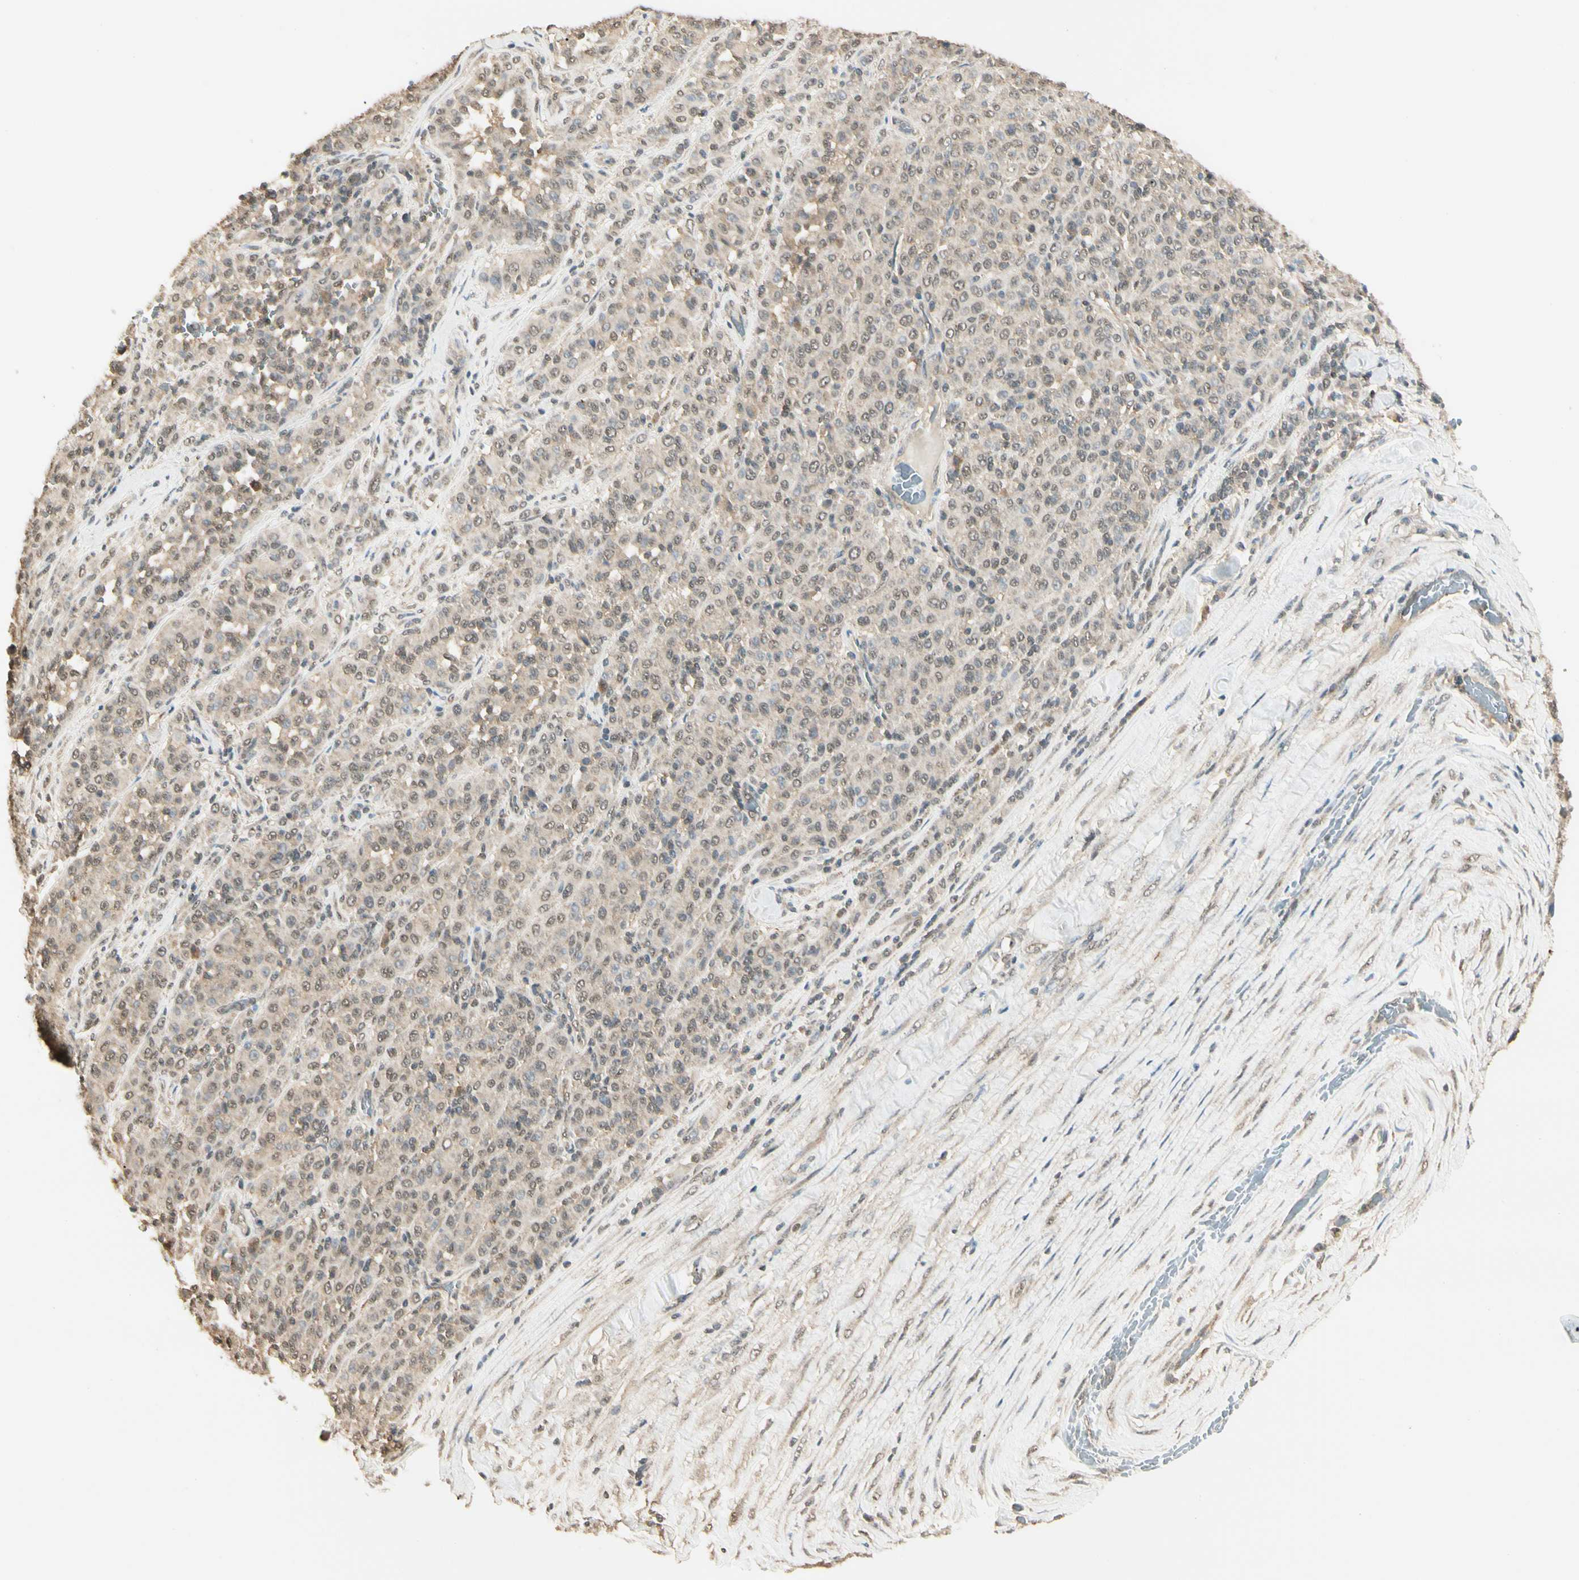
{"staining": {"intensity": "weak", "quantity": "25%-75%", "location": "cytoplasmic/membranous"}, "tissue": "melanoma", "cell_type": "Tumor cells", "image_type": "cancer", "snomed": [{"axis": "morphology", "description": "Malignant melanoma, Metastatic site"}, {"axis": "topography", "description": "Pancreas"}], "caption": "There is low levels of weak cytoplasmic/membranous staining in tumor cells of melanoma, as demonstrated by immunohistochemical staining (brown color).", "gene": "SGCA", "patient": {"sex": "female", "age": 30}}